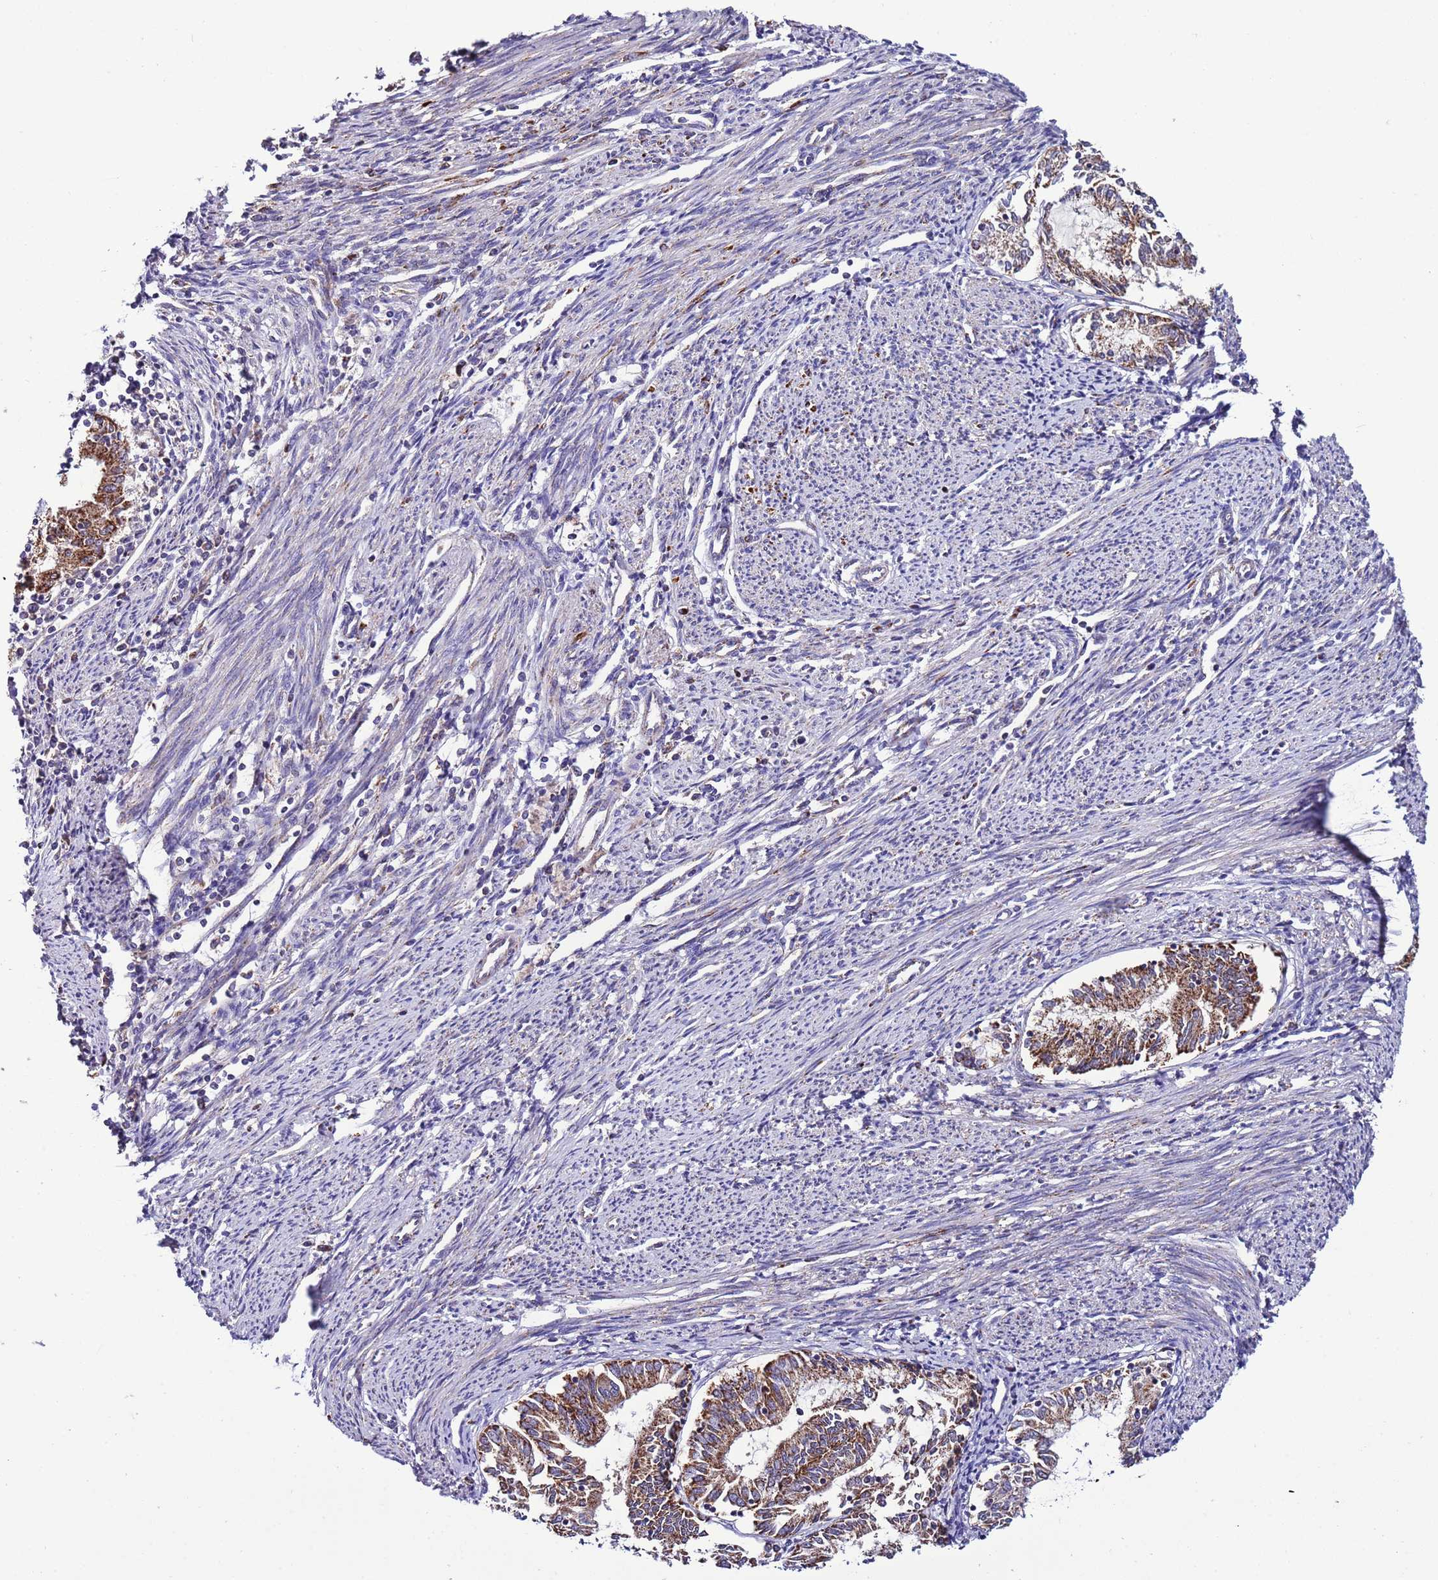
{"staining": {"intensity": "moderate", "quantity": ">75%", "location": "cytoplasmic/membranous"}, "tissue": "endometrial cancer", "cell_type": "Tumor cells", "image_type": "cancer", "snomed": [{"axis": "morphology", "description": "Adenocarcinoma, NOS"}, {"axis": "topography", "description": "Endometrium"}], "caption": "Moderate cytoplasmic/membranous staining is identified in about >75% of tumor cells in endometrial cancer. (brown staining indicates protein expression, while blue staining denotes nuclei).", "gene": "UEVLD", "patient": {"sex": "female", "age": 79}}